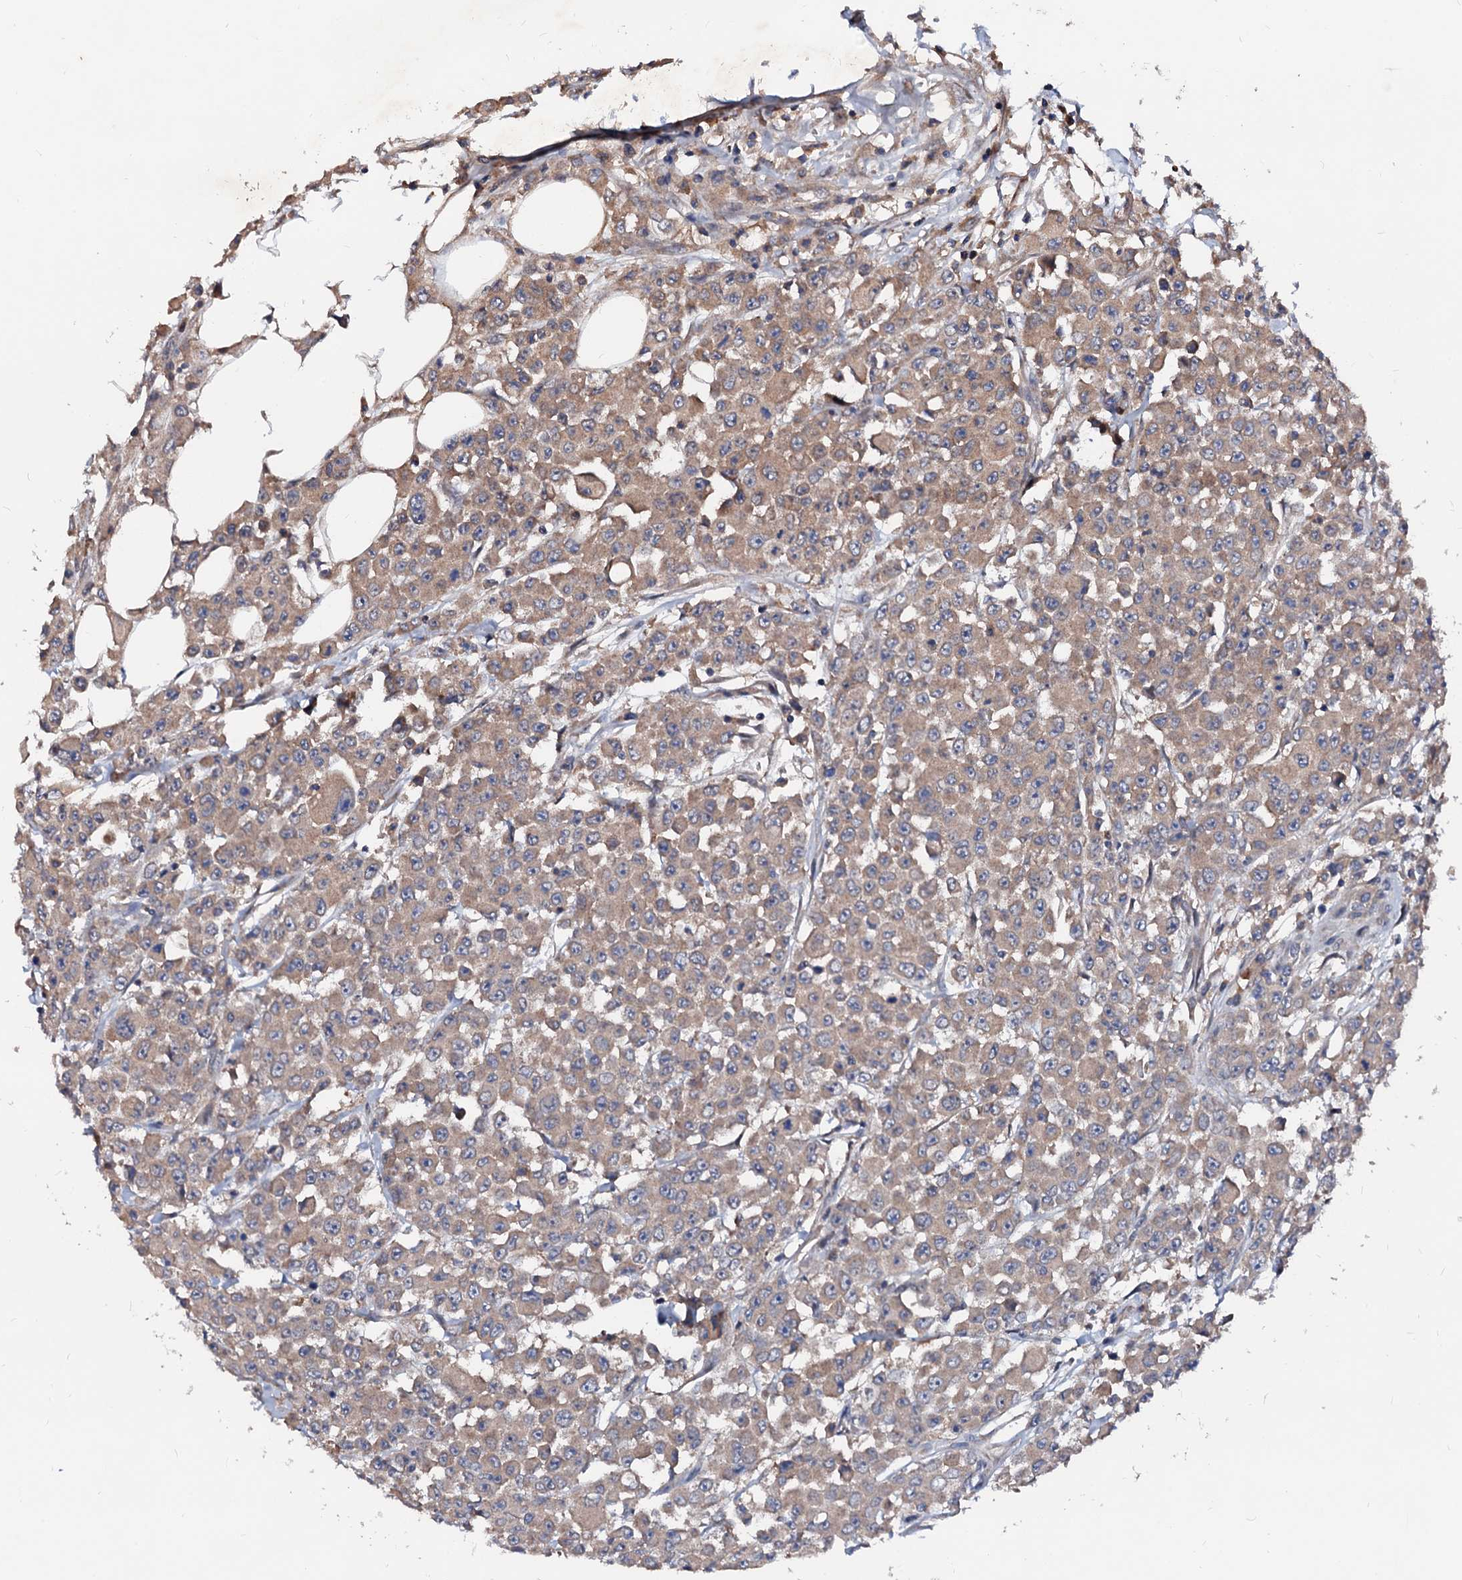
{"staining": {"intensity": "moderate", "quantity": ">75%", "location": "cytoplasmic/membranous"}, "tissue": "colorectal cancer", "cell_type": "Tumor cells", "image_type": "cancer", "snomed": [{"axis": "morphology", "description": "Adenocarcinoma, NOS"}, {"axis": "topography", "description": "Colon"}], "caption": "About >75% of tumor cells in human colorectal cancer (adenocarcinoma) display moderate cytoplasmic/membranous protein positivity as visualized by brown immunohistochemical staining.", "gene": "EXTL1", "patient": {"sex": "male", "age": 51}}